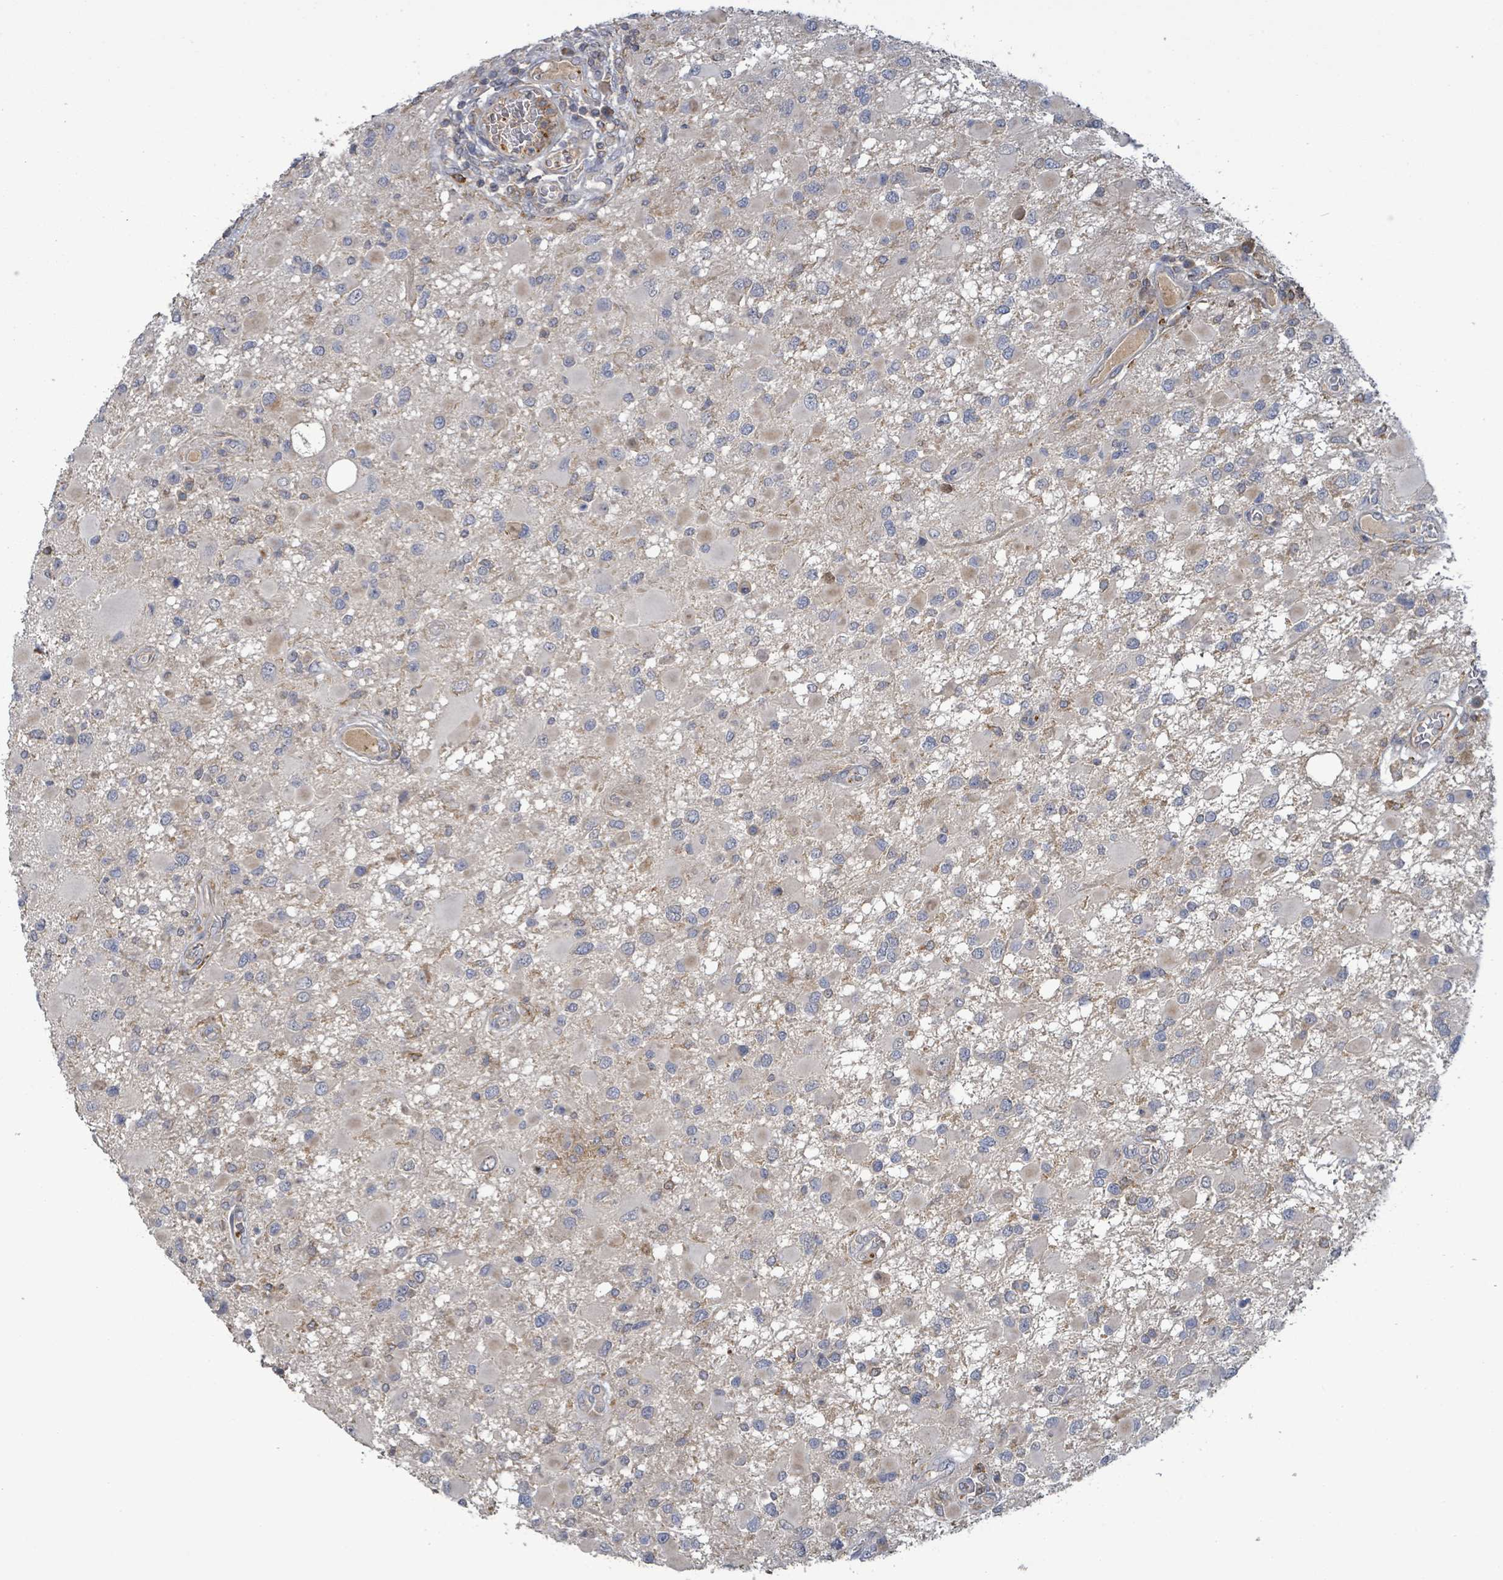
{"staining": {"intensity": "negative", "quantity": "none", "location": "none"}, "tissue": "glioma", "cell_type": "Tumor cells", "image_type": "cancer", "snomed": [{"axis": "morphology", "description": "Glioma, malignant, High grade"}, {"axis": "topography", "description": "Brain"}], "caption": "A histopathology image of malignant glioma (high-grade) stained for a protein shows no brown staining in tumor cells.", "gene": "PLAAT1", "patient": {"sex": "male", "age": 53}}